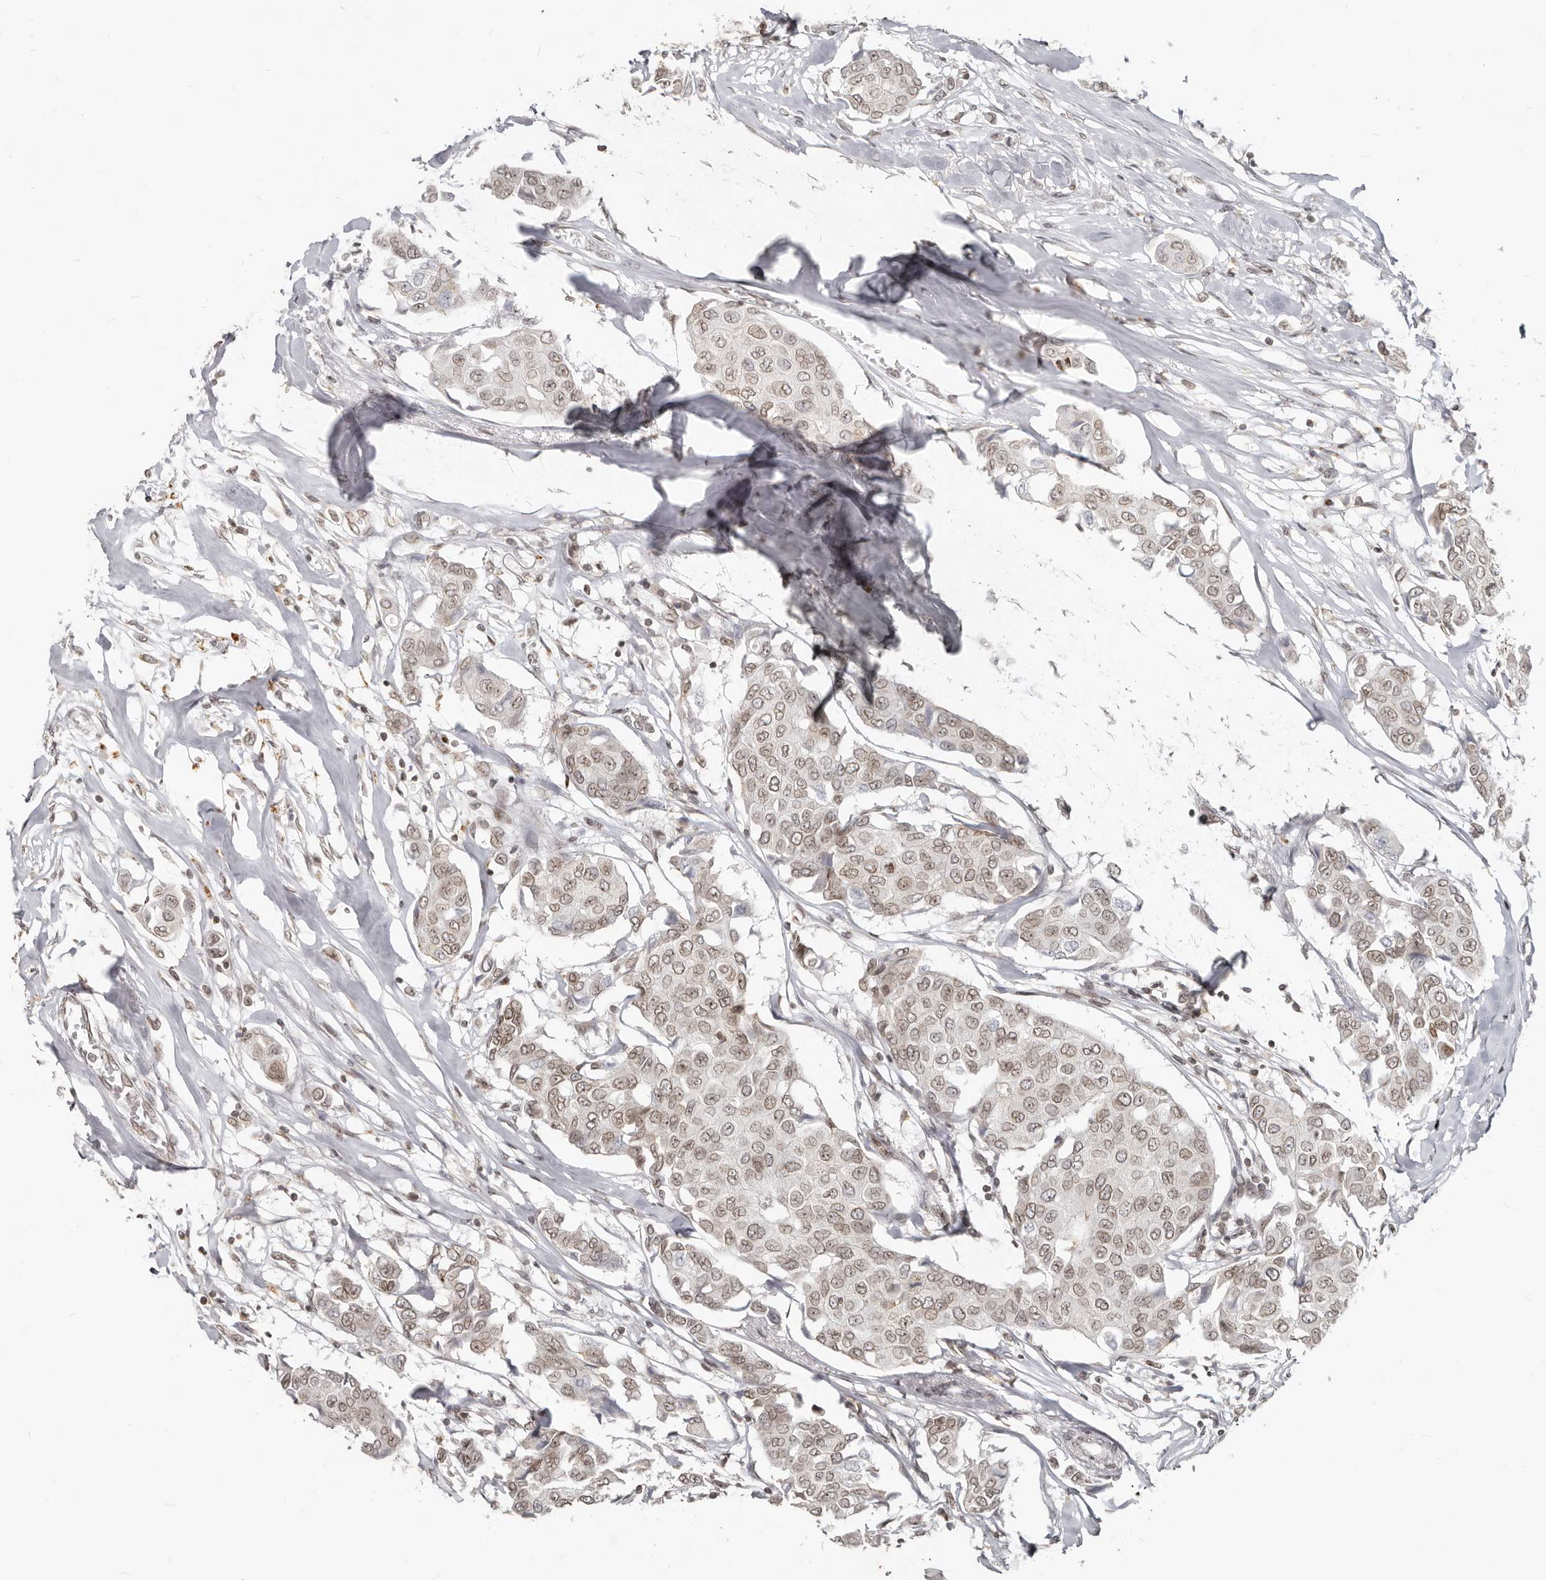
{"staining": {"intensity": "moderate", "quantity": ">75%", "location": "cytoplasmic/membranous,nuclear"}, "tissue": "breast cancer", "cell_type": "Tumor cells", "image_type": "cancer", "snomed": [{"axis": "morphology", "description": "Duct carcinoma"}, {"axis": "topography", "description": "Breast"}], "caption": "Immunohistochemical staining of human breast intraductal carcinoma exhibits medium levels of moderate cytoplasmic/membranous and nuclear protein positivity in approximately >75% of tumor cells. (Stains: DAB (3,3'-diaminobenzidine) in brown, nuclei in blue, Microscopy: brightfield microscopy at high magnification).", "gene": "NUP153", "patient": {"sex": "female", "age": 80}}